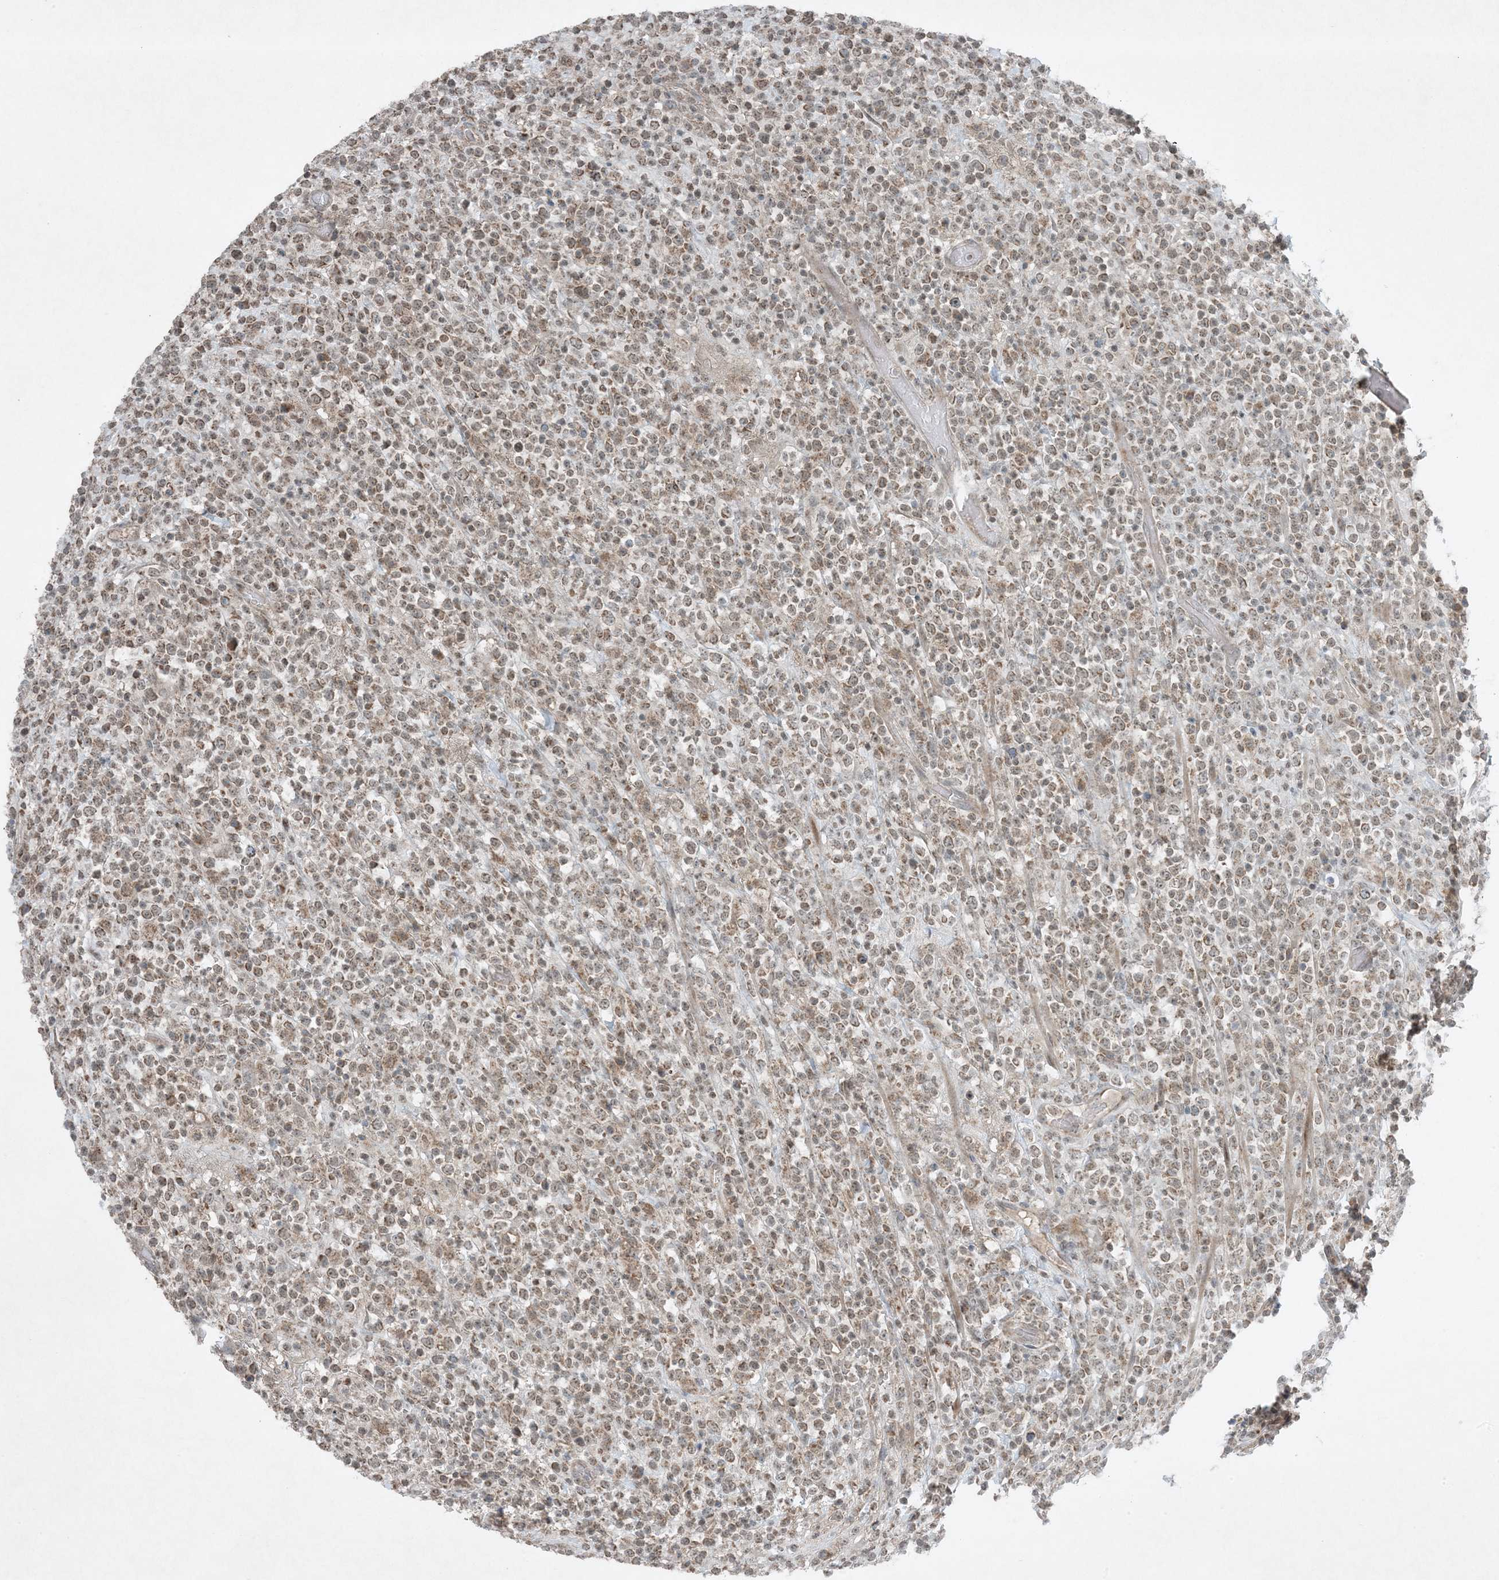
{"staining": {"intensity": "moderate", "quantity": ">75%", "location": "cytoplasmic/membranous"}, "tissue": "lymphoma", "cell_type": "Tumor cells", "image_type": "cancer", "snomed": [{"axis": "morphology", "description": "Malignant lymphoma, non-Hodgkin's type, High grade"}, {"axis": "topography", "description": "Colon"}], "caption": "This is an image of IHC staining of lymphoma, which shows moderate positivity in the cytoplasmic/membranous of tumor cells.", "gene": "MITD1", "patient": {"sex": "female", "age": 53}}